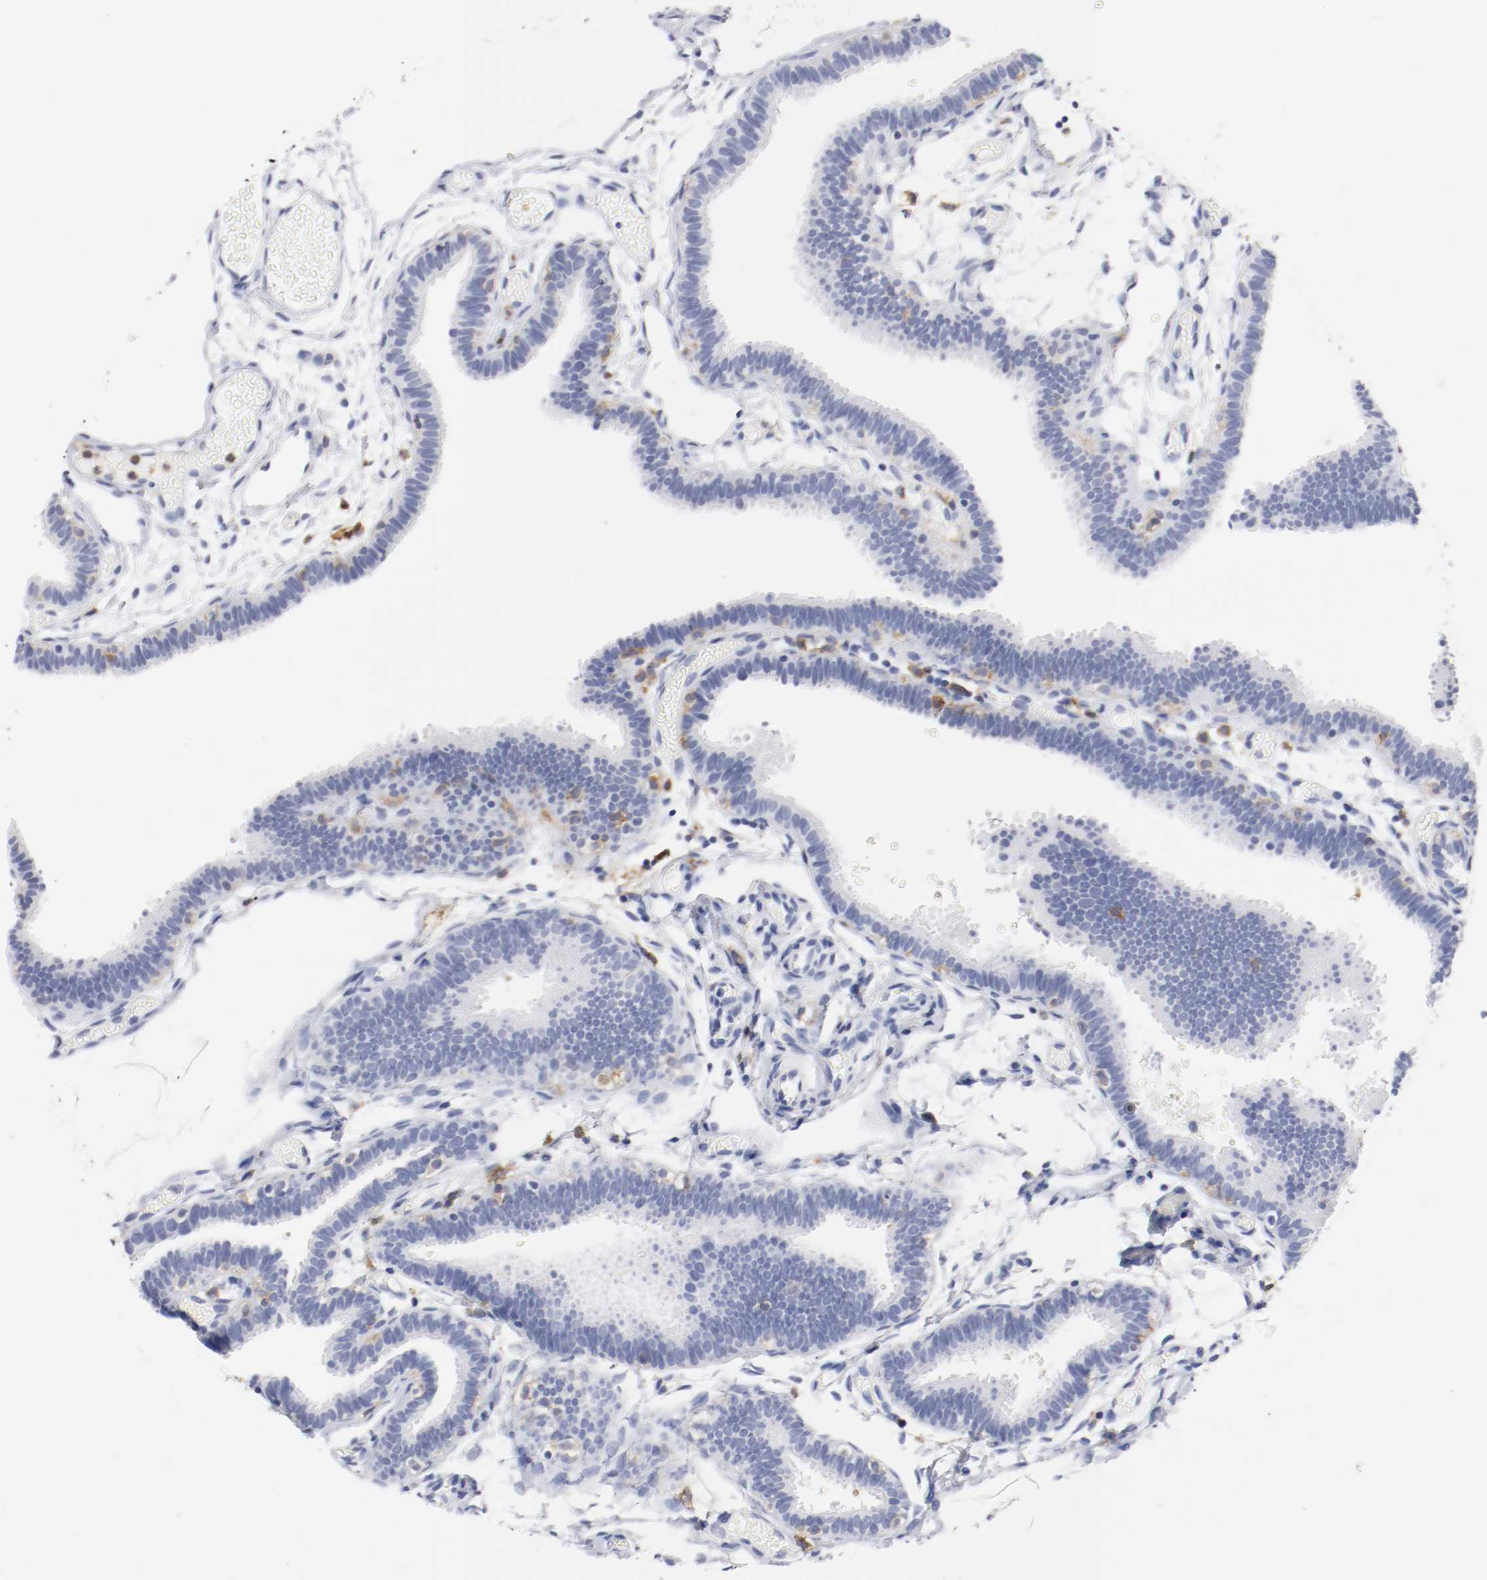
{"staining": {"intensity": "negative", "quantity": "none", "location": "none"}, "tissue": "fallopian tube", "cell_type": "Glandular cells", "image_type": "normal", "snomed": [{"axis": "morphology", "description": "Normal tissue, NOS"}, {"axis": "topography", "description": "Fallopian tube"}], "caption": "High power microscopy histopathology image of an IHC image of unremarkable fallopian tube, revealing no significant expression in glandular cells. The staining is performed using DAB brown chromogen with nuclei counter-stained in using hematoxylin.", "gene": "ITGAX", "patient": {"sex": "female", "age": 29}}